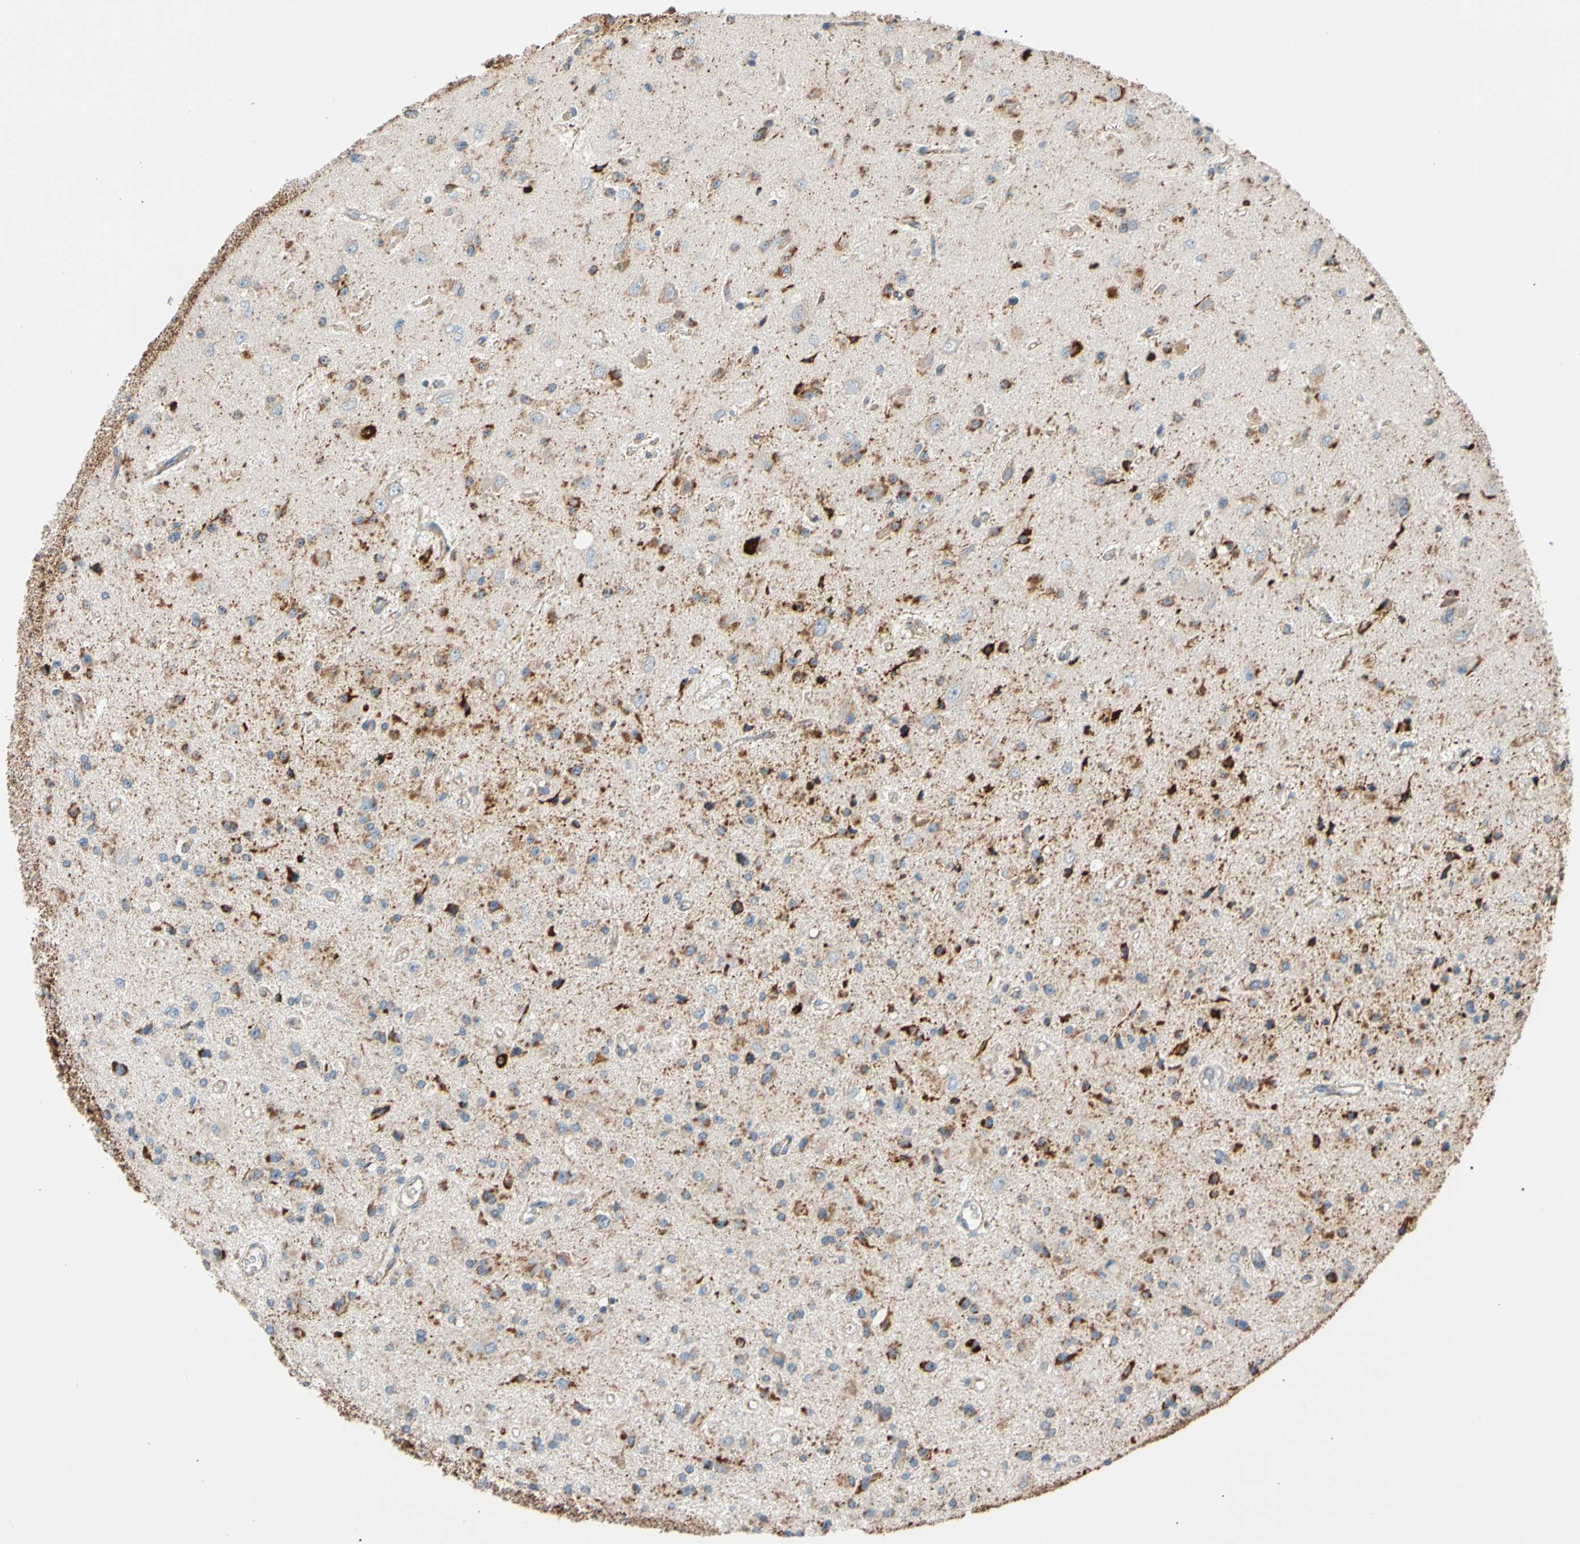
{"staining": {"intensity": "moderate", "quantity": "25%-75%", "location": "cytoplasmic/membranous"}, "tissue": "glioma", "cell_type": "Tumor cells", "image_type": "cancer", "snomed": [{"axis": "morphology", "description": "Glioma, malignant, Low grade"}, {"axis": "topography", "description": "Brain"}], "caption": "A micrograph of glioma stained for a protein displays moderate cytoplasmic/membranous brown staining in tumor cells.", "gene": "ACAT1", "patient": {"sex": "male", "age": 58}}